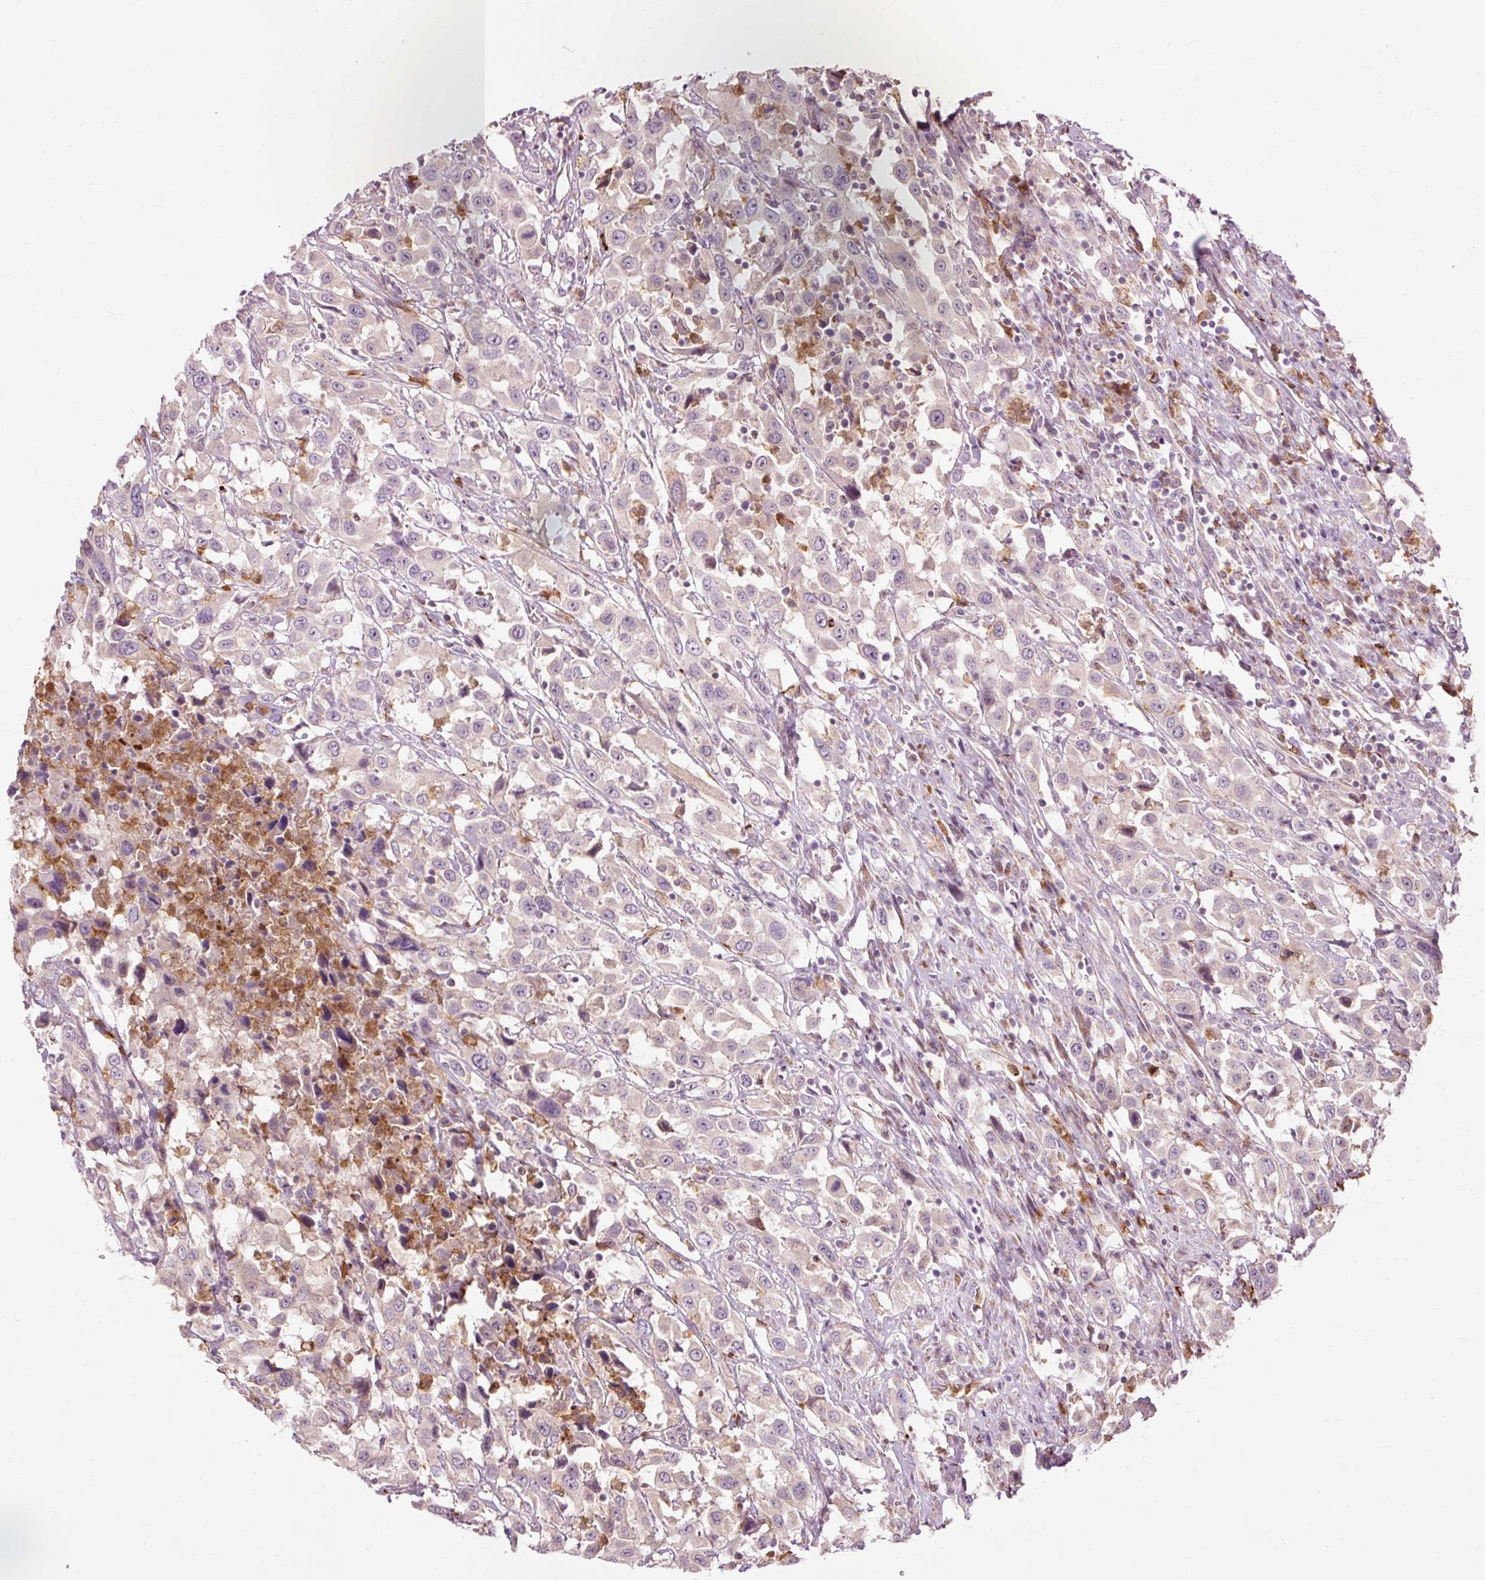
{"staining": {"intensity": "negative", "quantity": "none", "location": "none"}, "tissue": "urothelial cancer", "cell_type": "Tumor cells", "image_type": "cancer", "snomed": [{"axis": "morphology", "description": "Urothelial carcinoma, High grade"}, {"axis": "topography", "description": "Urinary bladder"}], "caption": "A photomicrograph of high-grade urothelial carcinoma stained for a protein displays no brown staining in tumor cells.", "gene": "PRDX5", "patient": {"sex": "male", "age": 61}}